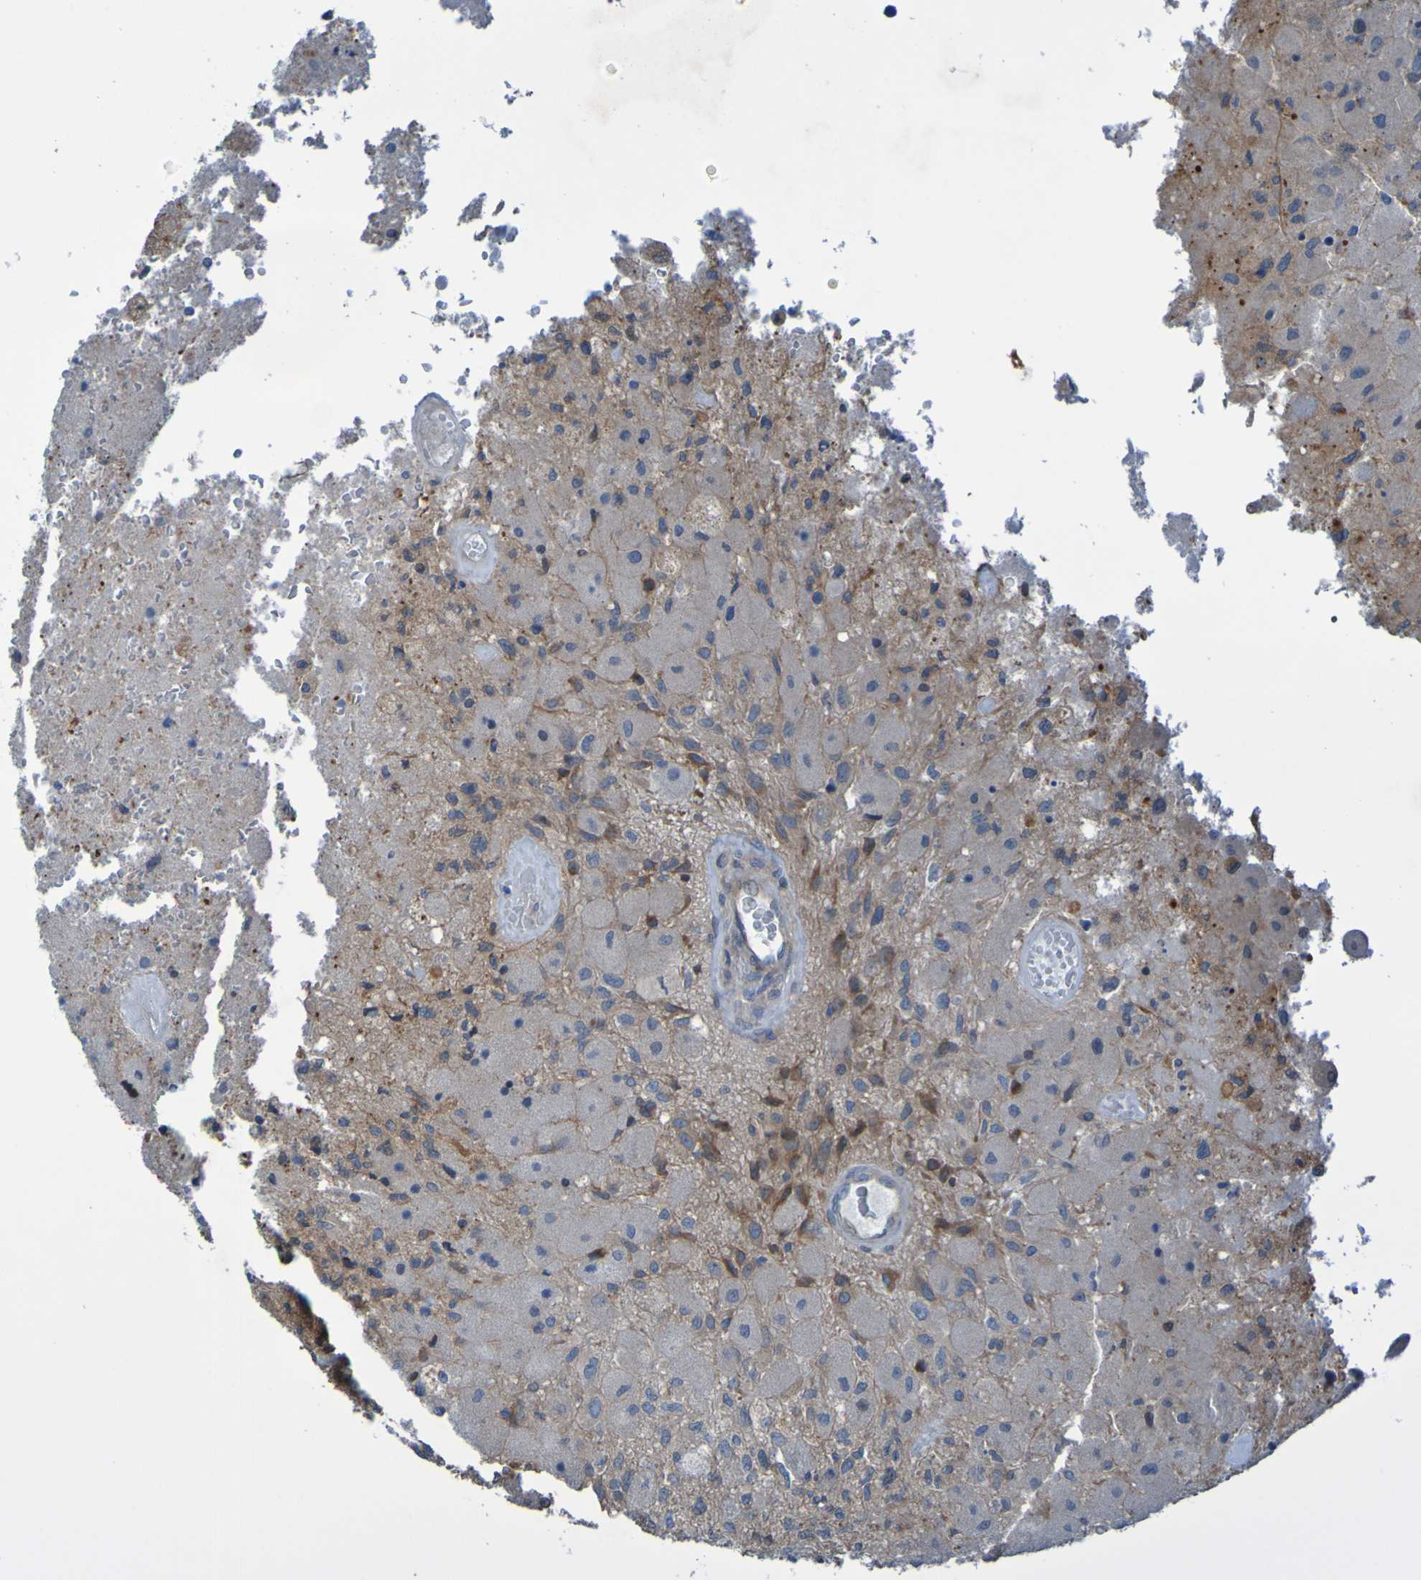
{"staining": {"intensity": "moderate", "quantity": "<25%", "location": "cytoplasmic/membranous"}, "tissue": "glioma", "cell_type": "Tumor cells", "image_type": "cancer", "snomed": [{"axis": "morphology", "description": "Normal tissue, NOS"}, {"axis": "morphology", "description": "Glioma, malignant, High grade"}, {"axis": "topography", "description": "Cerebral cortex"}], "caption": "Brown immunohistochemical staining in human glioma displays moderate cytoplasmic/membranous staining in approximately <25% of tumor cells. Using DAB (brown) and hematoxylin (blue) stains, captured at high magnification using brightfield microscopy.", "gene": "NPRL3", "patient": {"sex": "male", "age": 77}}